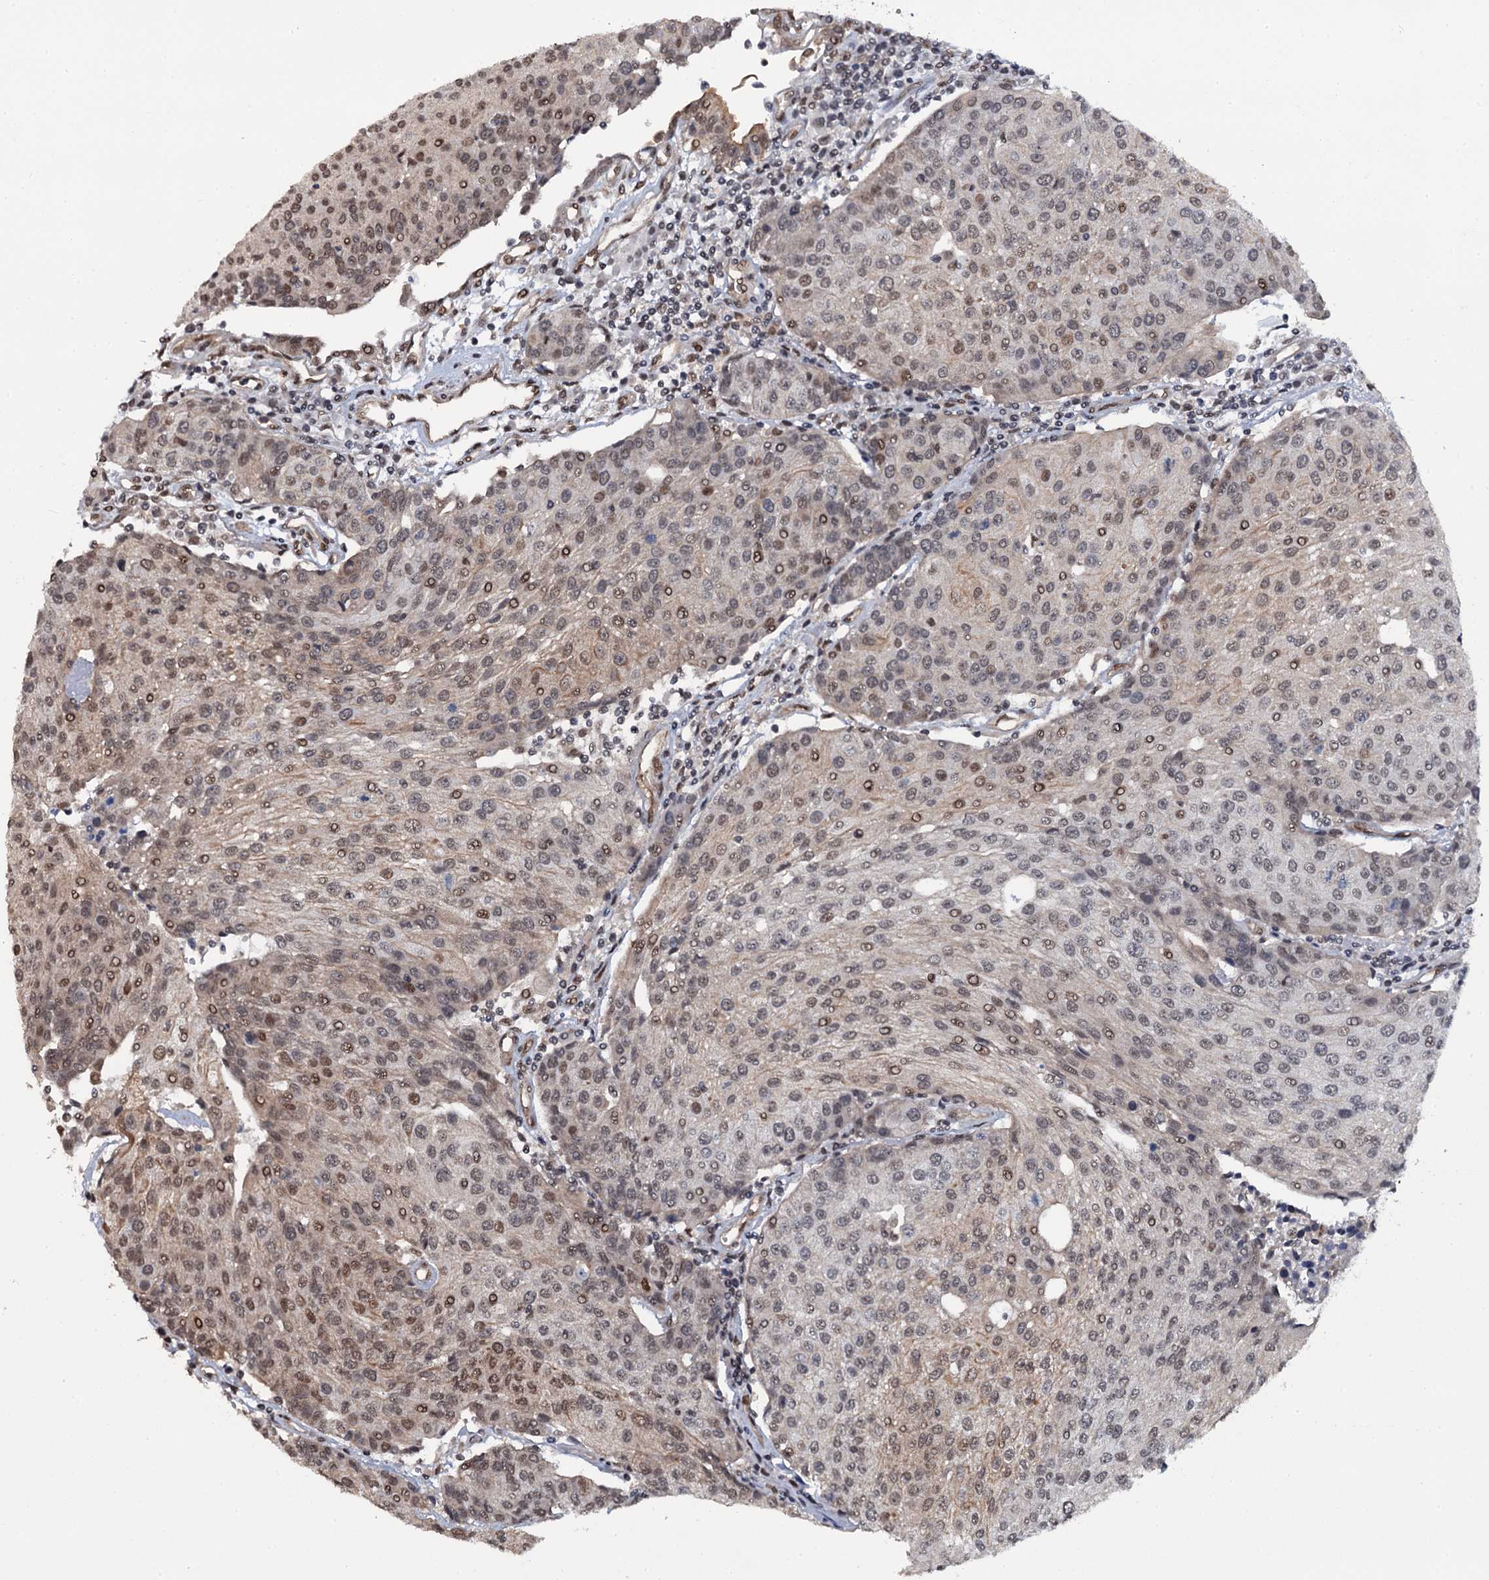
{"staining": {"intensity": "moderate", "quantity": "25%-75%", "location": "cytoplasmic/membranous,nuclear"}, "tissue": "urothelial cancer", "cell_type": "Tumor cells", "image_type": "cancer", "snomed": [{"axis": "morphology", "description": "Urothelial carcinoma, High grade"}, {"axis": "topography", "description": "Urinary bladder"}], "caption": "Tumor cells demonstrate moderate cytoplasmic/membranous and nuclear expression in approximately 25%-75% of cells in urothelial cancer. (IHC, brightfield microscopy, high magnification).", "gene": "SH2D4B", "patient": {"sex": "female", "age": 85}}